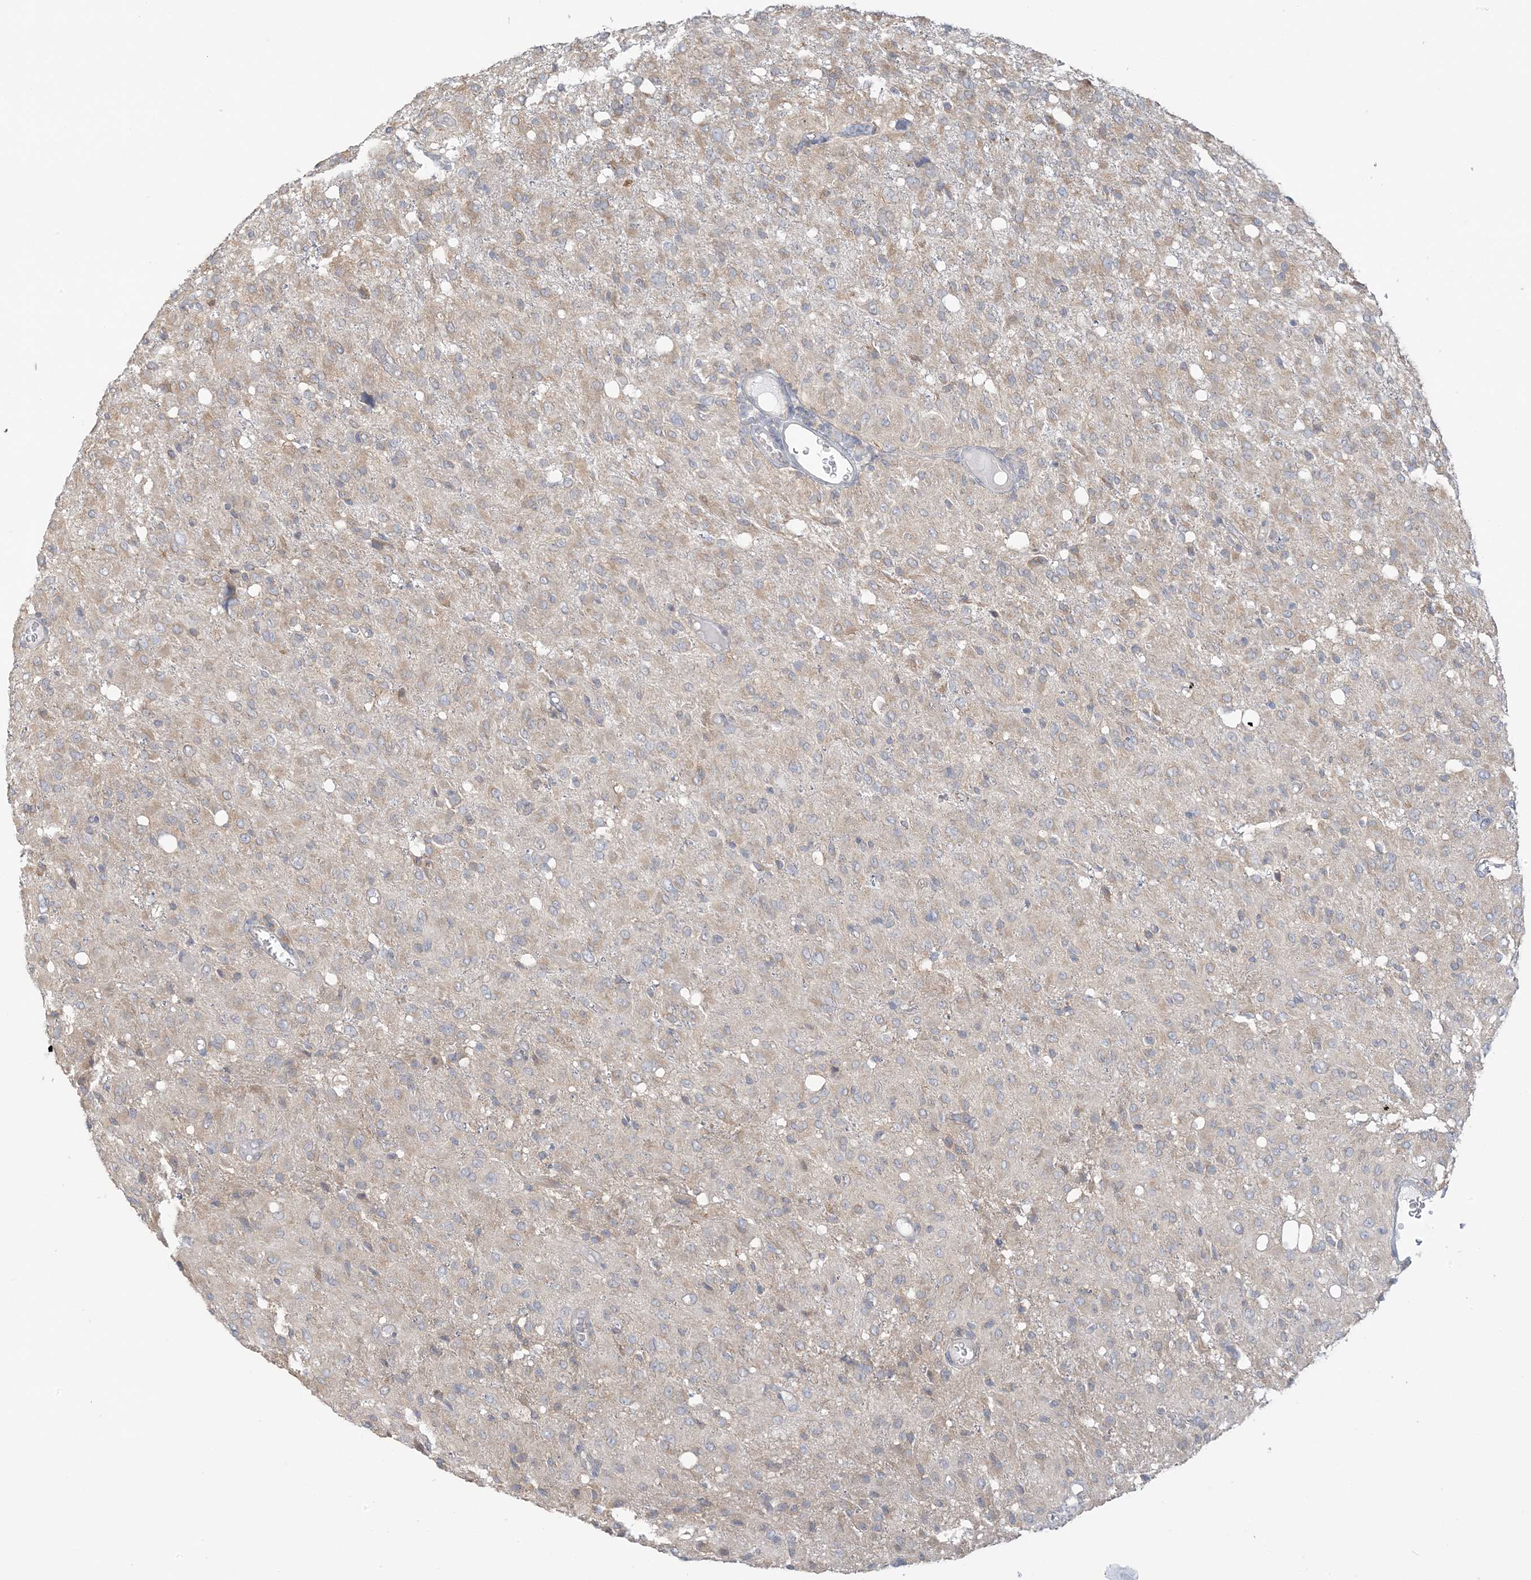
{"staining": {"intensity": "weak", "quantity": "25%-75%", "location": "cytoplasmic/membranous"}, "tissue": "glioma", "cell_type": "Tumor cells", "image_type": "cancer", "snomed": [{"axis": "morphology", "description": "Glioma, malignant, High grade"}, {"axis": "topography", "description": "Brain"}], "caption": "There is low levels of weak cytoplasmic/membranous expression in tumor cells of glioma, as demonstrated by immunohistochemical staining (brown color).", "gene": "EEFSEC", "patient": {"sex": "female", "age": 59}}